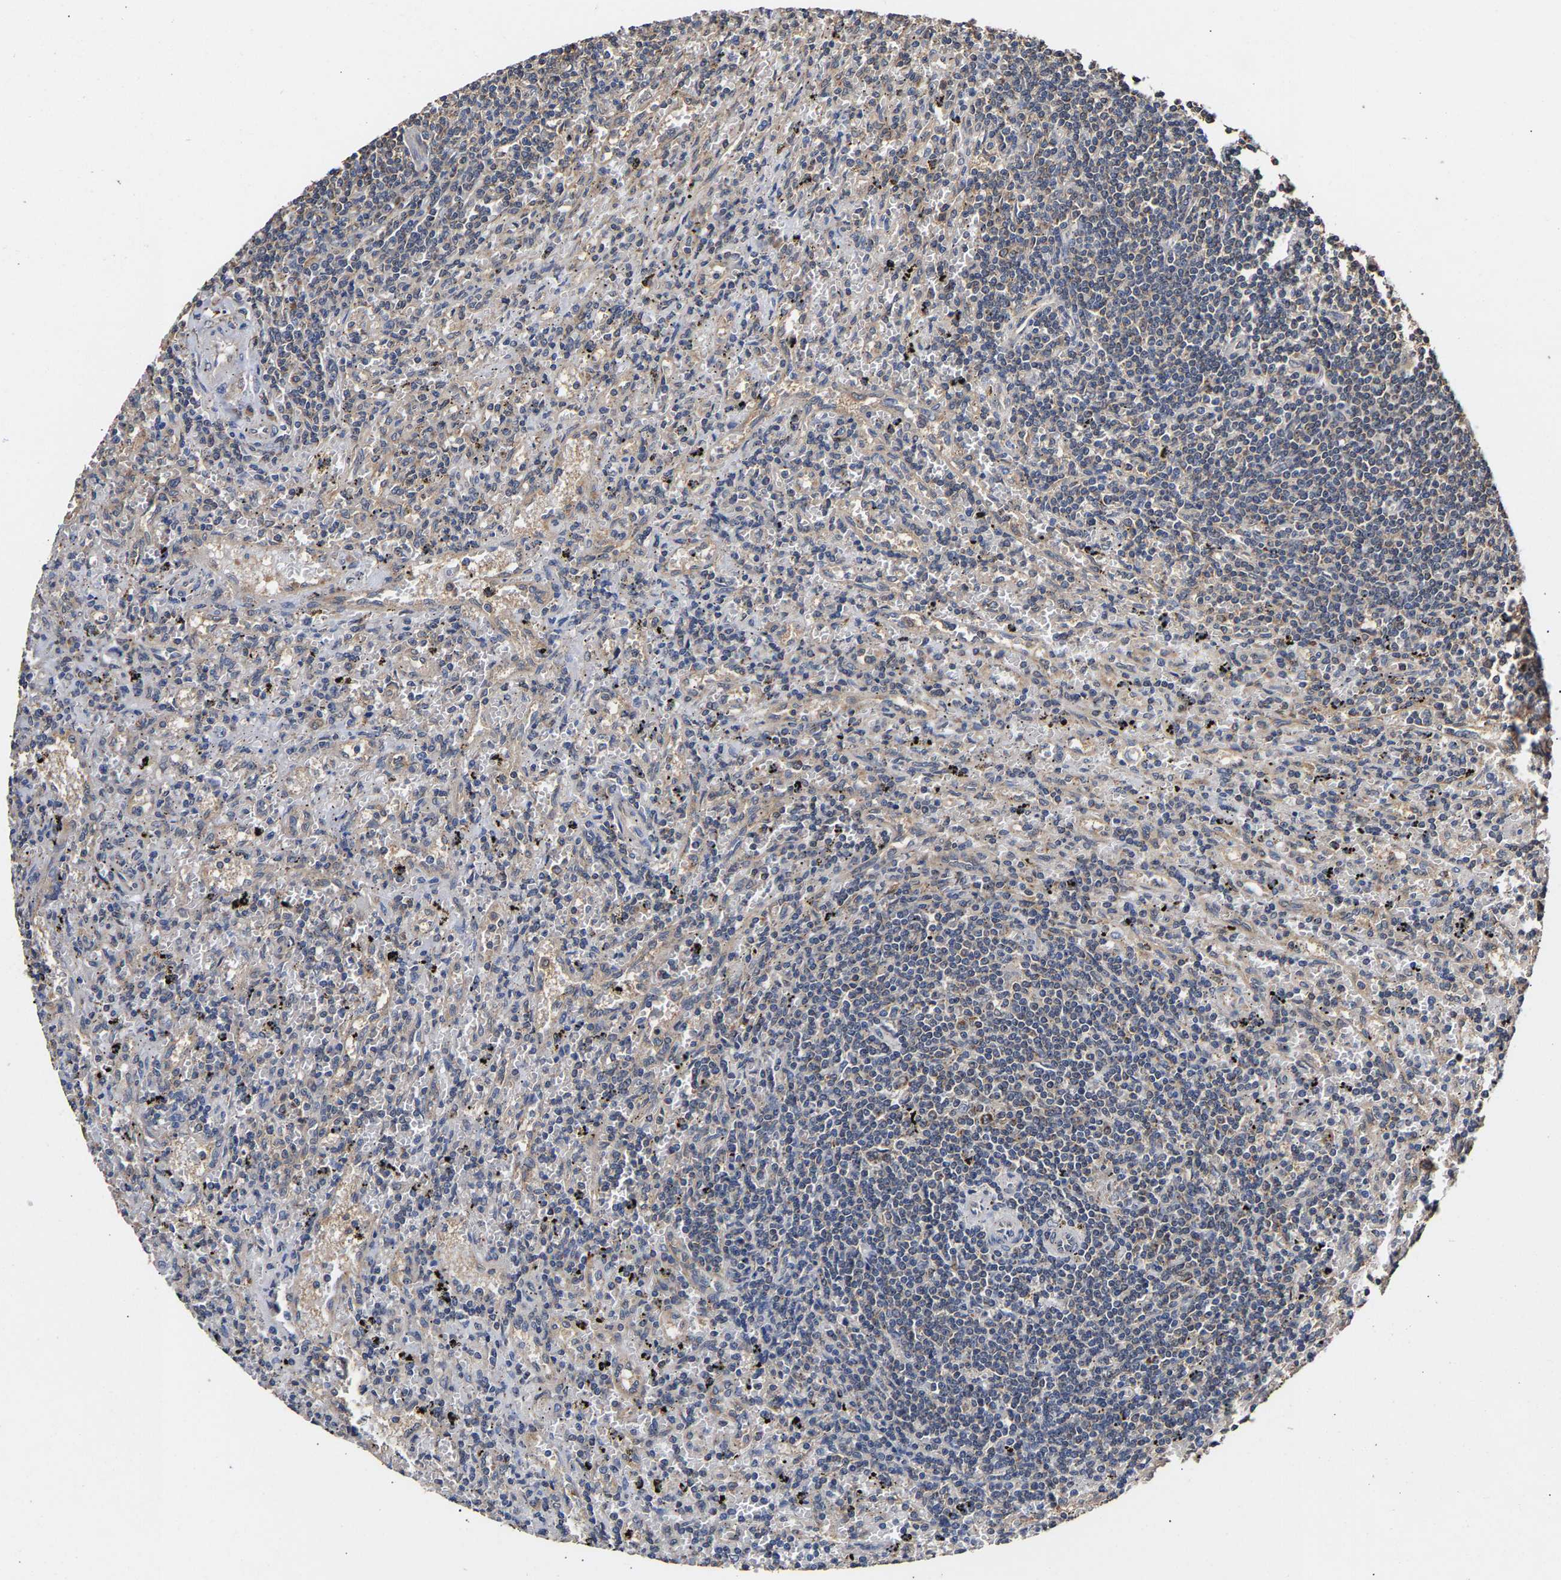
{"staining": {"intensity": "negative", "quantity": "none", "location": "none"}, "tissue": "lymphoma", "cell_type": "Tumor cells", "image_type": "cancer", "snomed": [{"axis": "morphology", "description": "Malignant lymphoma, non-Hodgkin's type, Low grade"}, {"axis": "topography", "description": "Spleen"}], "caption": "An image of lymphoma stained for a protein reveals no brown staining in tumor cells.", "gene": "ZNF26", "patient": {"sex": "male", "age": 76}}